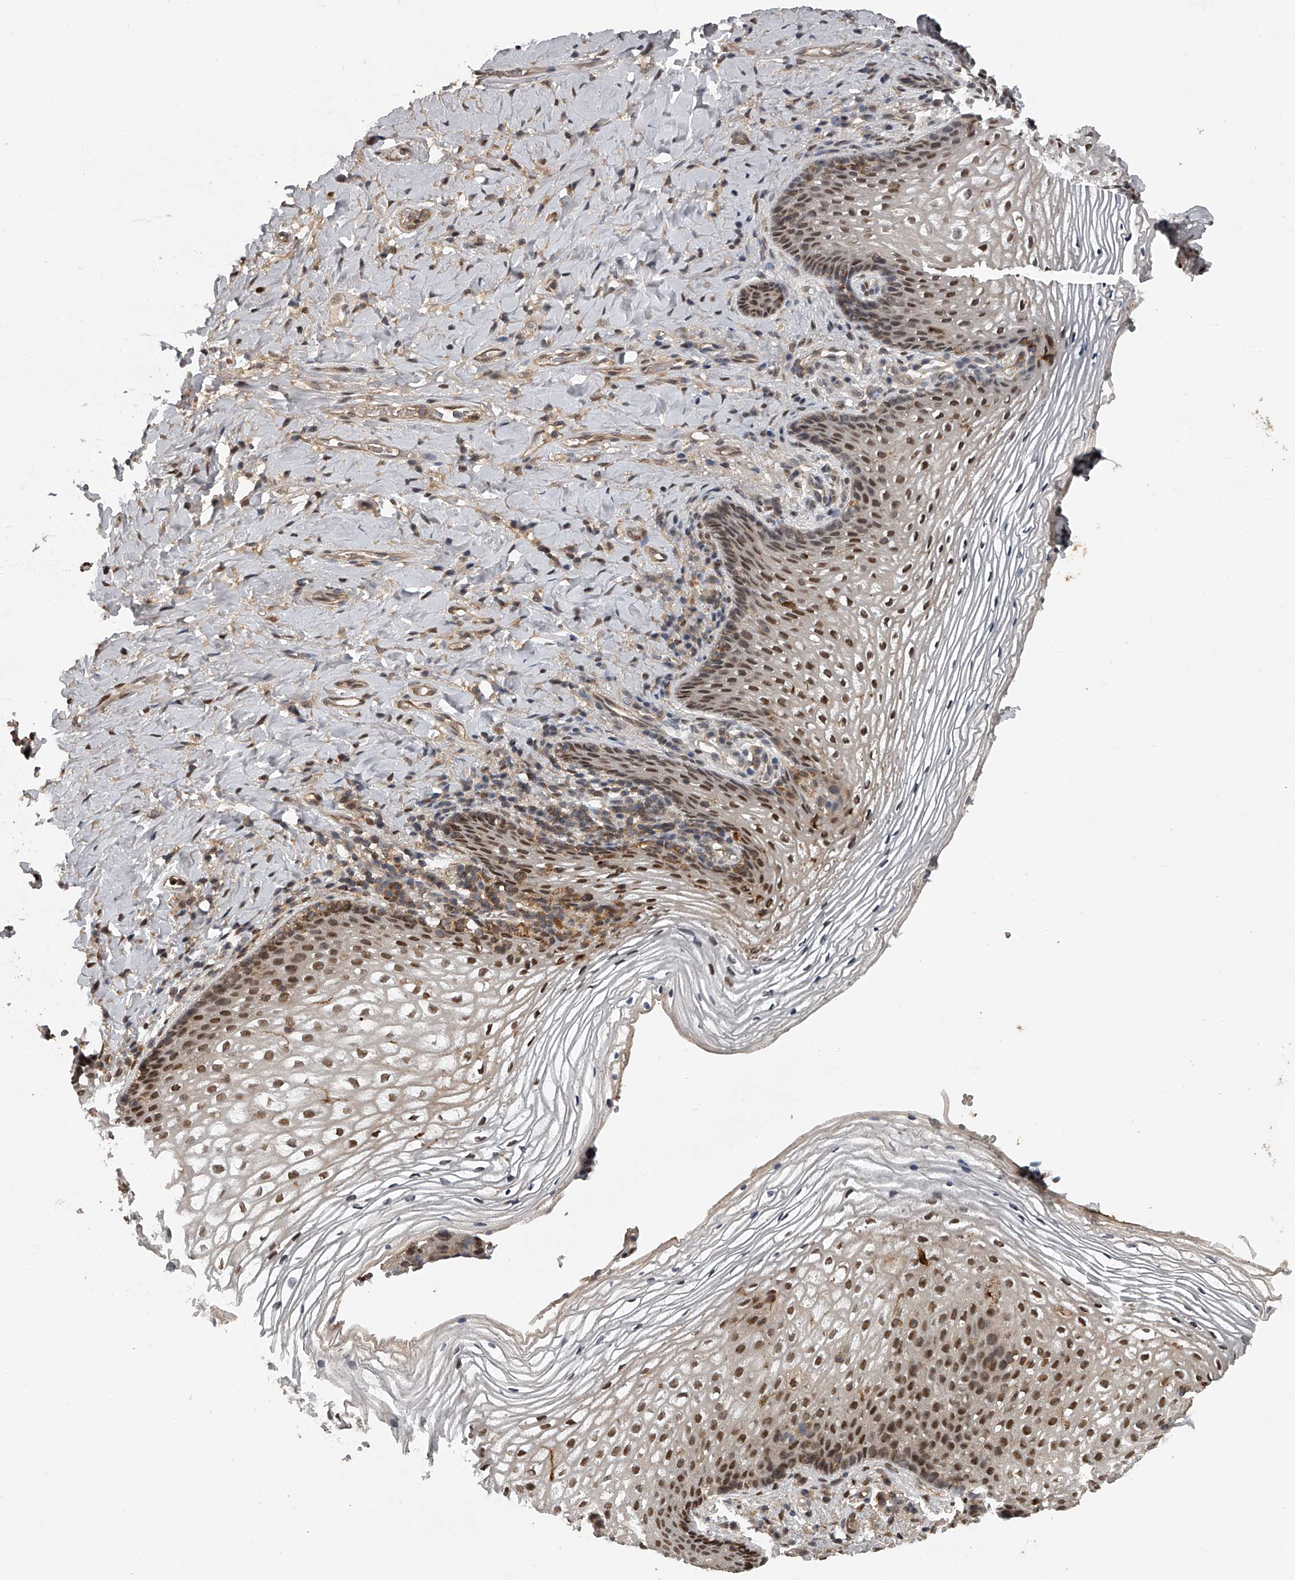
{"staining": {"intensity": "moderate", "quantity": ">75%", "location": "nuclear"}, "tissue": "vagina", "cell_type": "Squamous epithelial cells", "image_type": "normal", "snomed": [{"axis": "morphology", "description": "Normal tissue, NOS"}, {"axis": "topography", "description": "Vagina"}], "caption": "Vagina stained with a brown dye exhibits moderate nuclear positive staining in about >75% of squamous epithelial cells.", "gene": "PLEKHG1", "patient": {"sex": "female", "age": 60}}